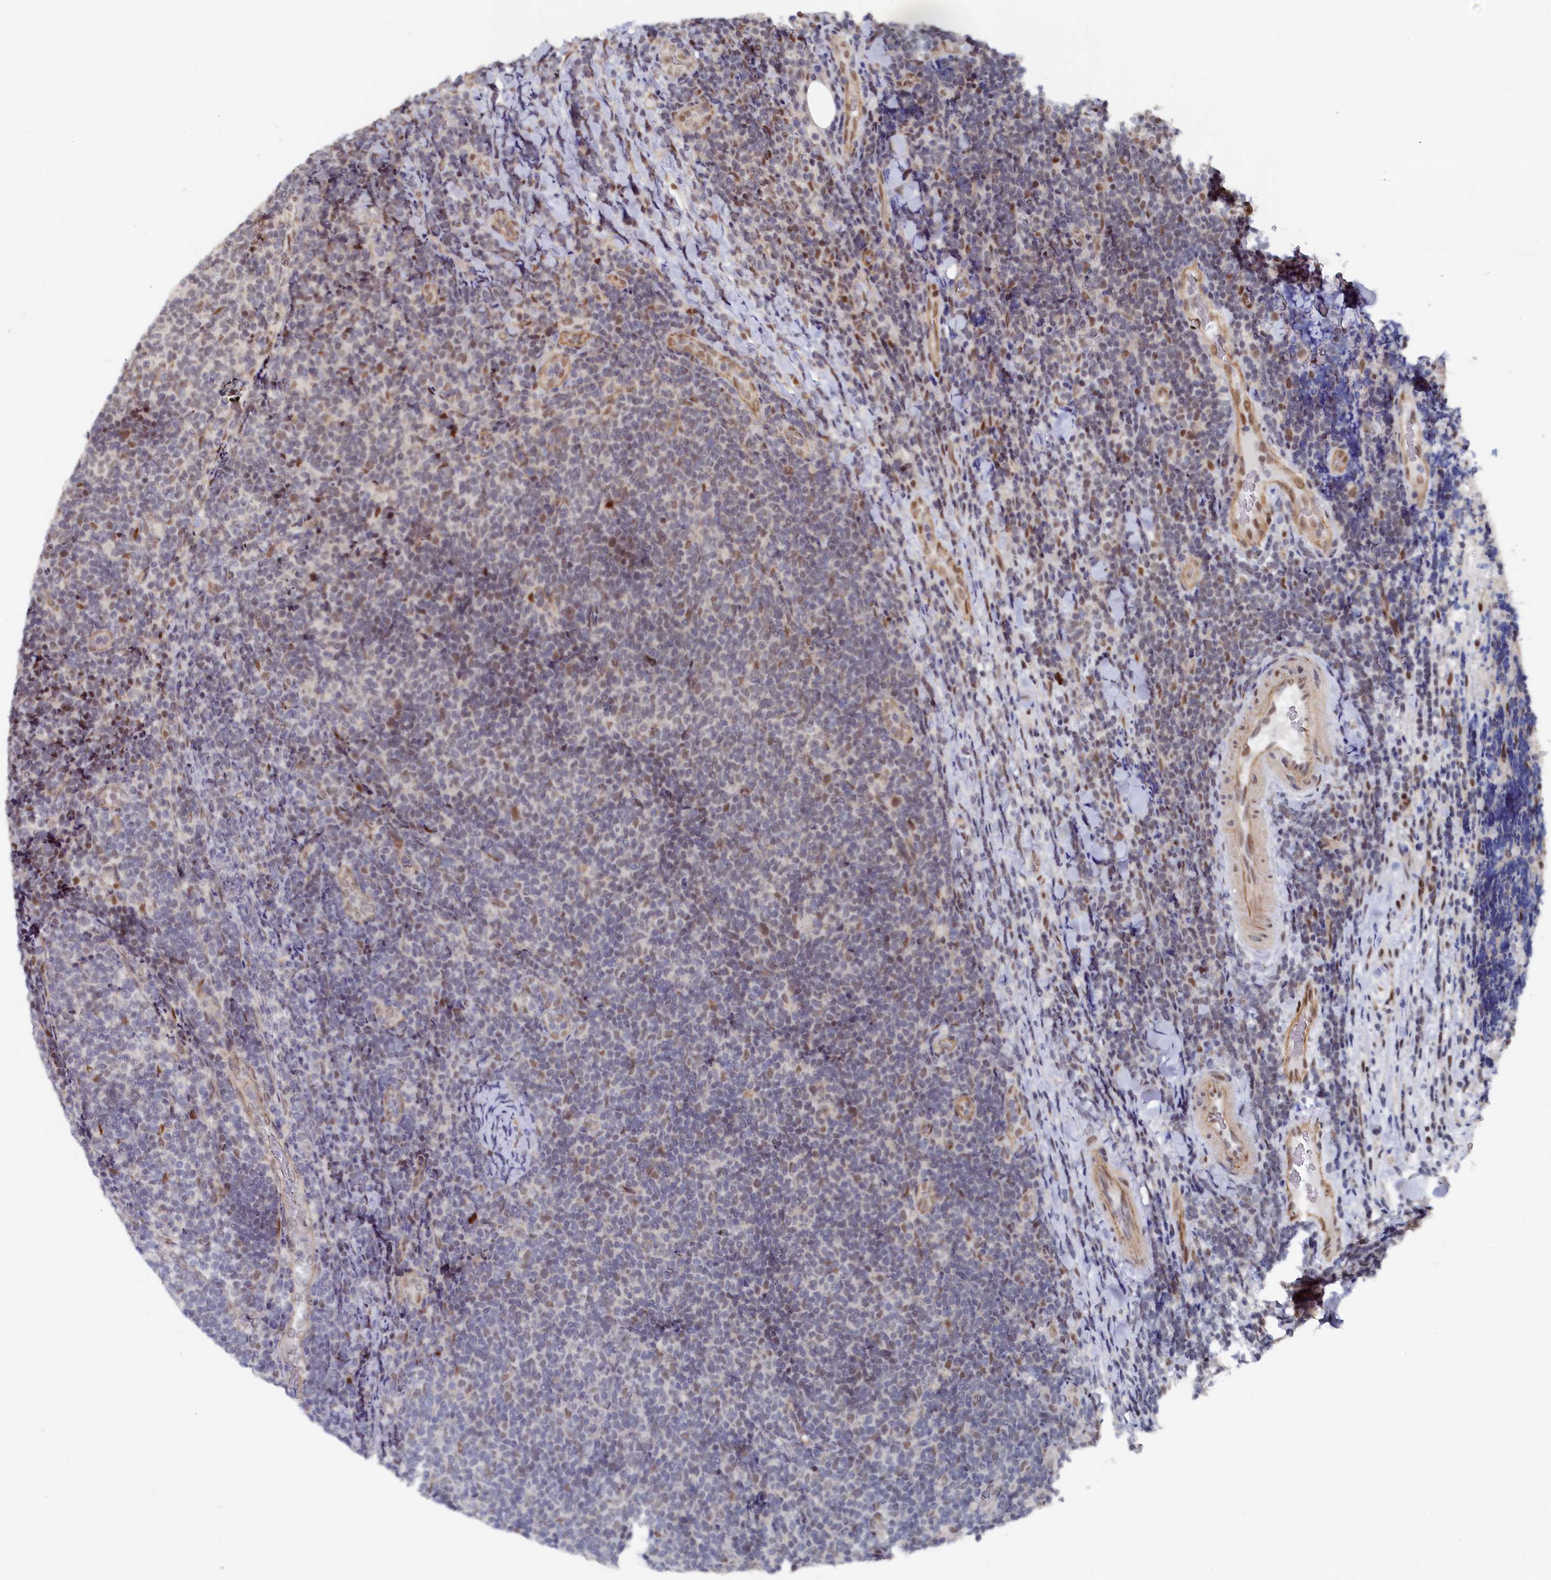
{"staining": {"intensity": "negative", "quantity": "none", "location": "none"}, "tissue": "lymphoma", "cell_type": "Tumor cells", "image_type": "cancer", "snomed": [{"axis": "morphology", "description": "Malignant lymphoma, non-Hodgkin's type, Low grade"}, {"axis": "topography", "description": "Lymph node"}], "caption": "Low-grade malignant lymphoma, non-Hodgkin's type was stained to show a protein in brown. There is no significant expression in tumor cells.", "gene": "BUB3", "patient": {"sex": "male", "age": 66}}